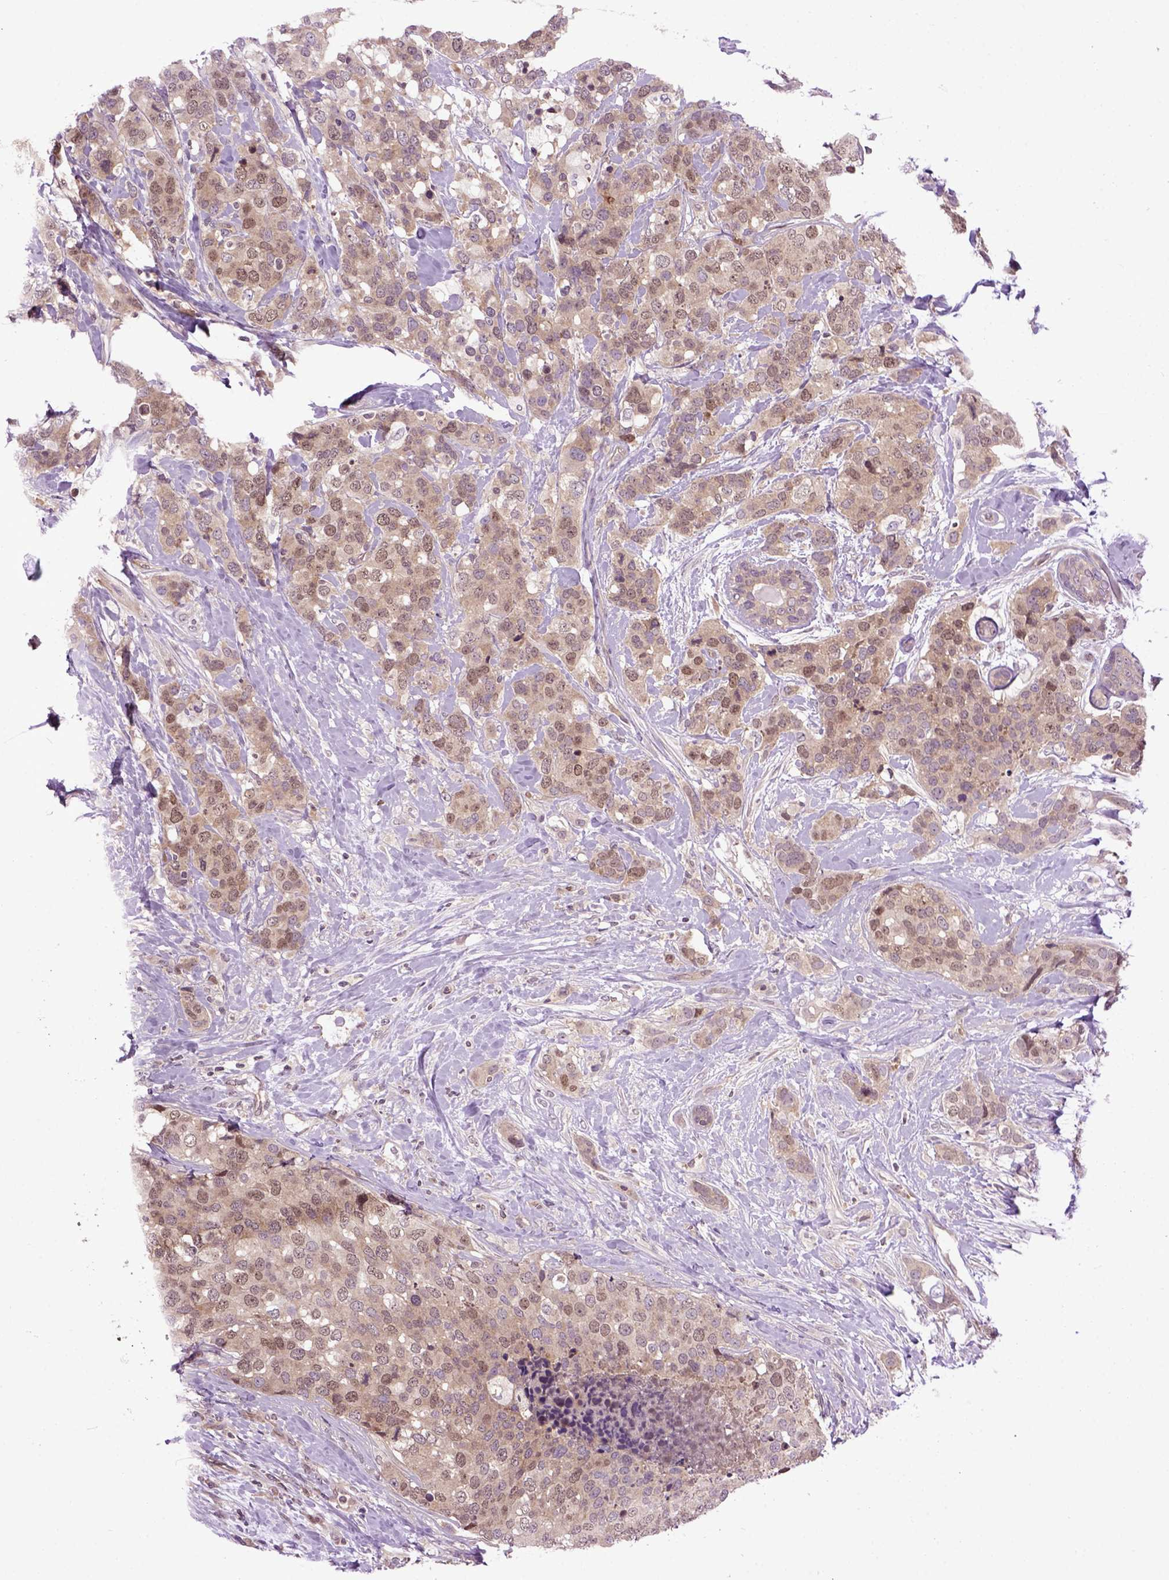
{"staining": {"intensity": "moderate", "quantity": ">75%", "location": "cytoplasmic/membranous,nuclear"}, "tissue": "breast cancer", "cell_type": "Tumor cells", "image_type": "cancer", "snomed": [{"axis": "morphology", "description": "Lobular carcinoma"}, {"axis": "topography", "description": "Breast"}], "caption": "Tumor cells show moderate cytoplasmic/membranous and nuclear staining in about >75% of cells in breast lobular carcinoma.", "gene": "WDR48", "patient": {"sex": "female", "age": 59}}